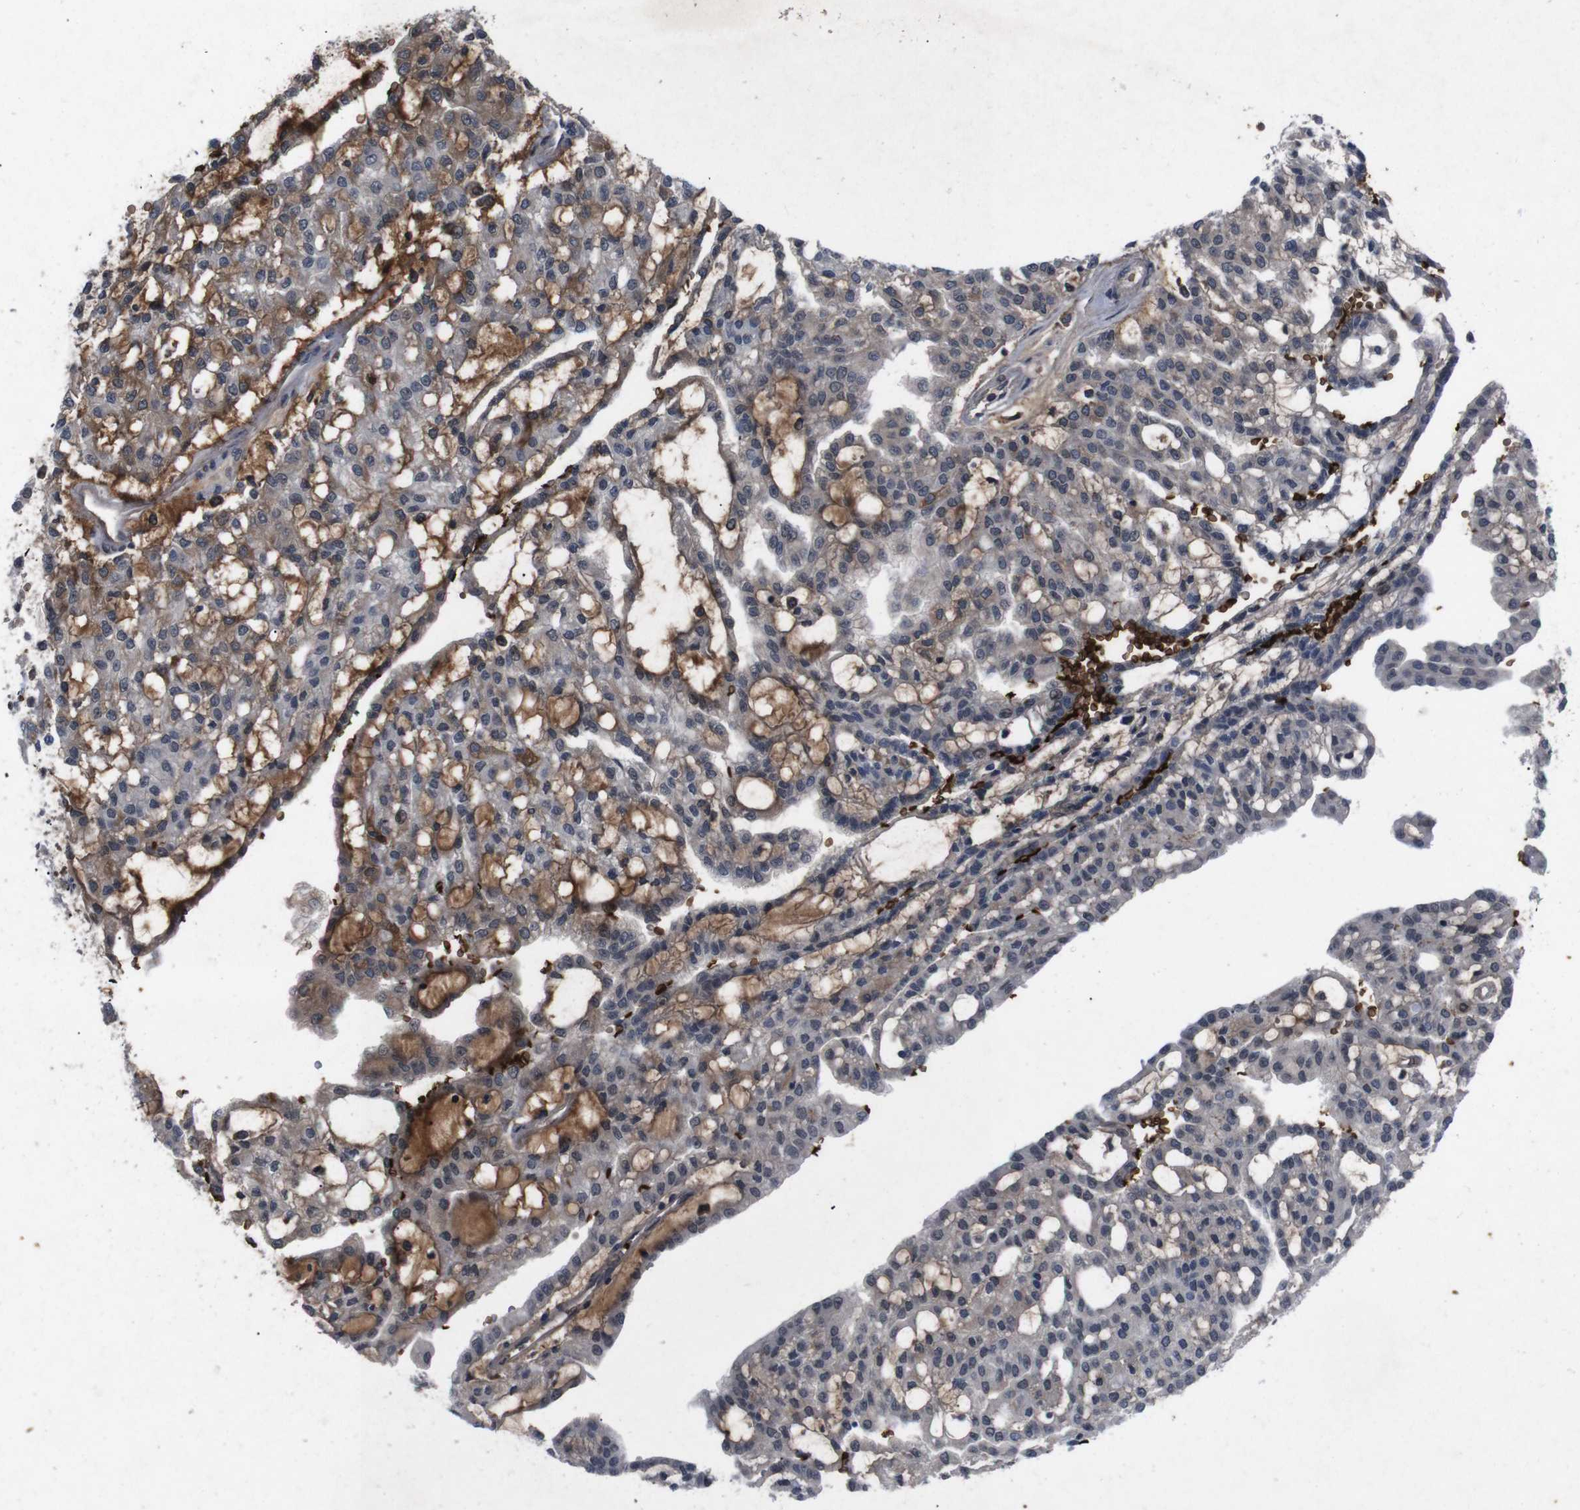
{"staining": {"intensity": "weak", "quantity": ">75%", "location": "cytoplasmic/membranous"}, "tissue": "renal cancer", "cell_type": "Tumor cells", "image_type": "cancer", "snomed": [{"axis": "morphology", "description": "Adenocarcinoma, NOS"}, {"axis": "topography", "description": "Kidney"}], "caption": "DAB (3,3'-diaminobenzidine) immunohistochemical staining of human renal cancer reveals weak cytoplasmic/membranous protein positivity in approximately >75% of tumor cells.", "gene": "SPTB", "patient": {"sex": "male", "age": 63}}